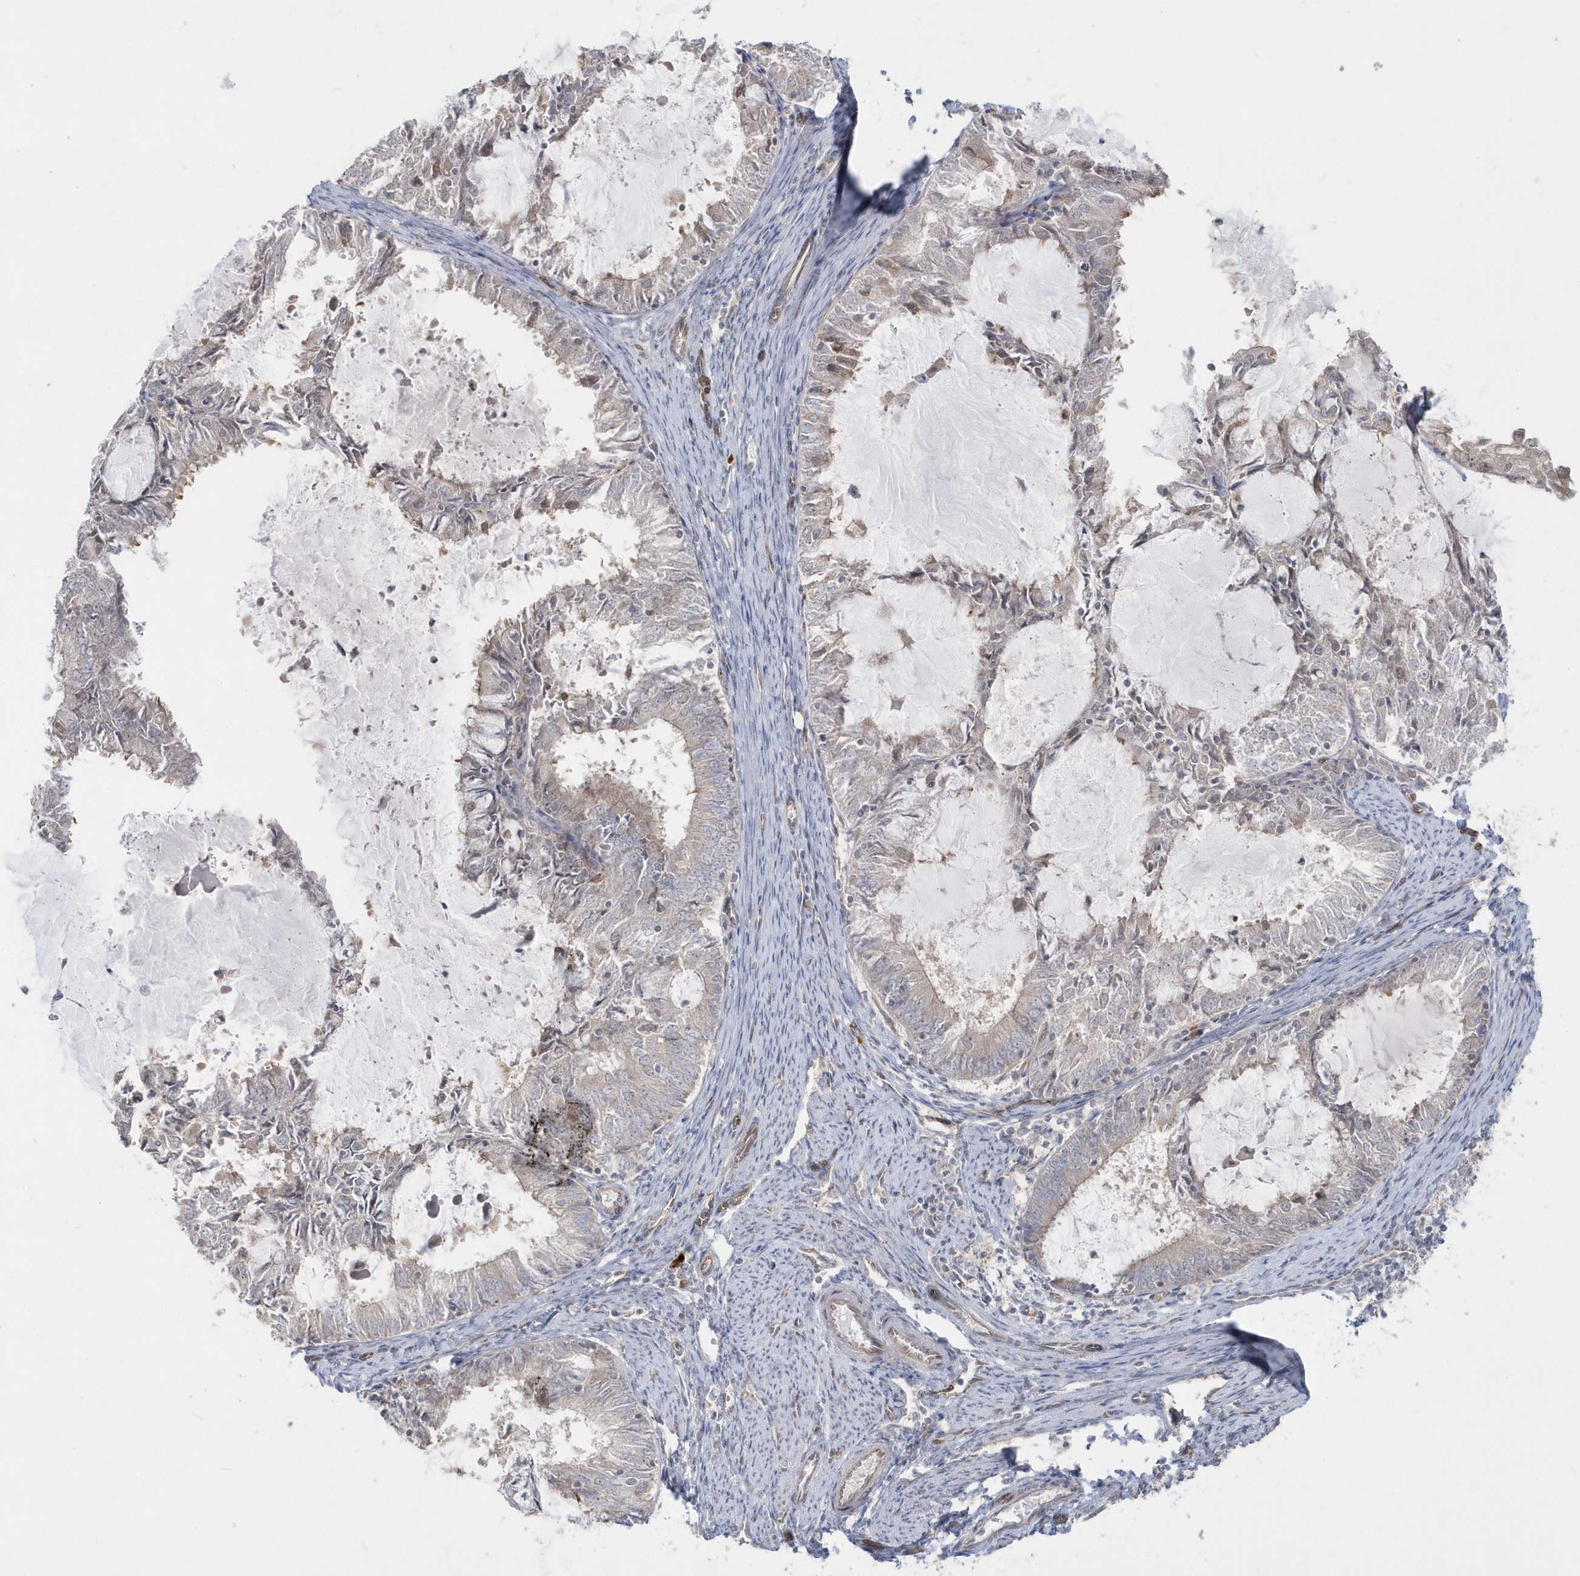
{"staining": {"intensity": "negative", "quantity": "none", "location": "none"}, "tissue": "endometrial cancer", "cell_type": "Tumor cells", "image_type": "cancer", "snomed": [{"axis": "morphology", "description": "Adenocarcinoma, NOS"}, {"axis": "topography", "description": "Endometrium"}], "caption": "Image shows no protein expression in tumor cells of adenocarcinoma (endometrial) tissue. The staining is performed using DAB (3,3'-diaminobenzidine) brown chromogen with nuclei counter-stained in using hematoxylin.", "gene": "DHX57", "patient": {"sex": "female", "age": 57}}